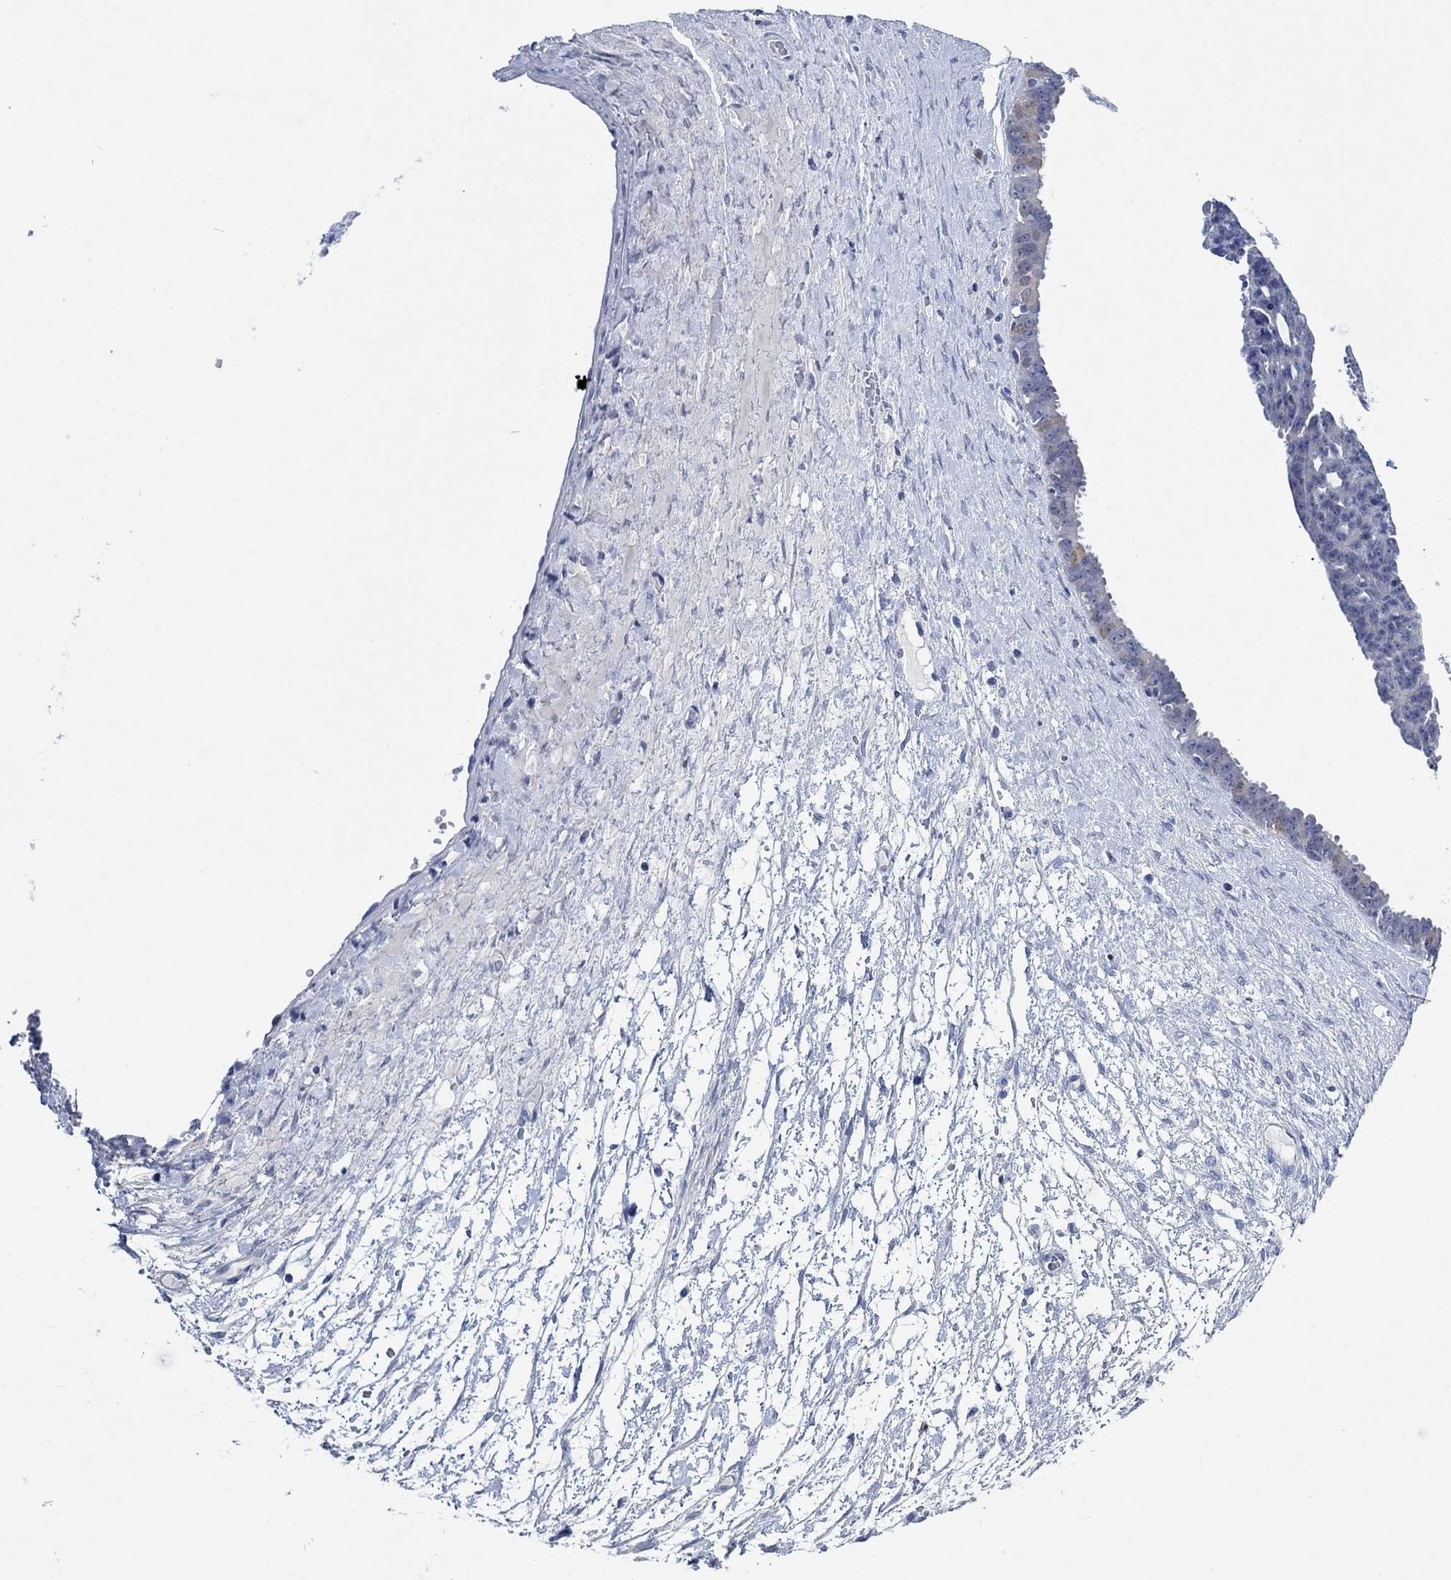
{"staining": {"intensity": "weak", "quantity": "<25%", "location": "cytoplasmic/membranous"}, "tissue": "ovarian cancer", "cell_type": "Tumor cells", "image_type": "cancer", "snomed": [{"axis": "morphology", "description": "Cystadenocarcinoma, serous, NOS"}, {"axis": "topography", "description": "Ovary"}], "caption": "This is an IHC histopathology image of ovarian cancer (serous cystadenocarcinoma). There is no expression in tumor cells.", "gene": "ZNF671", "patient": {"sex": "female", "age": 71}}